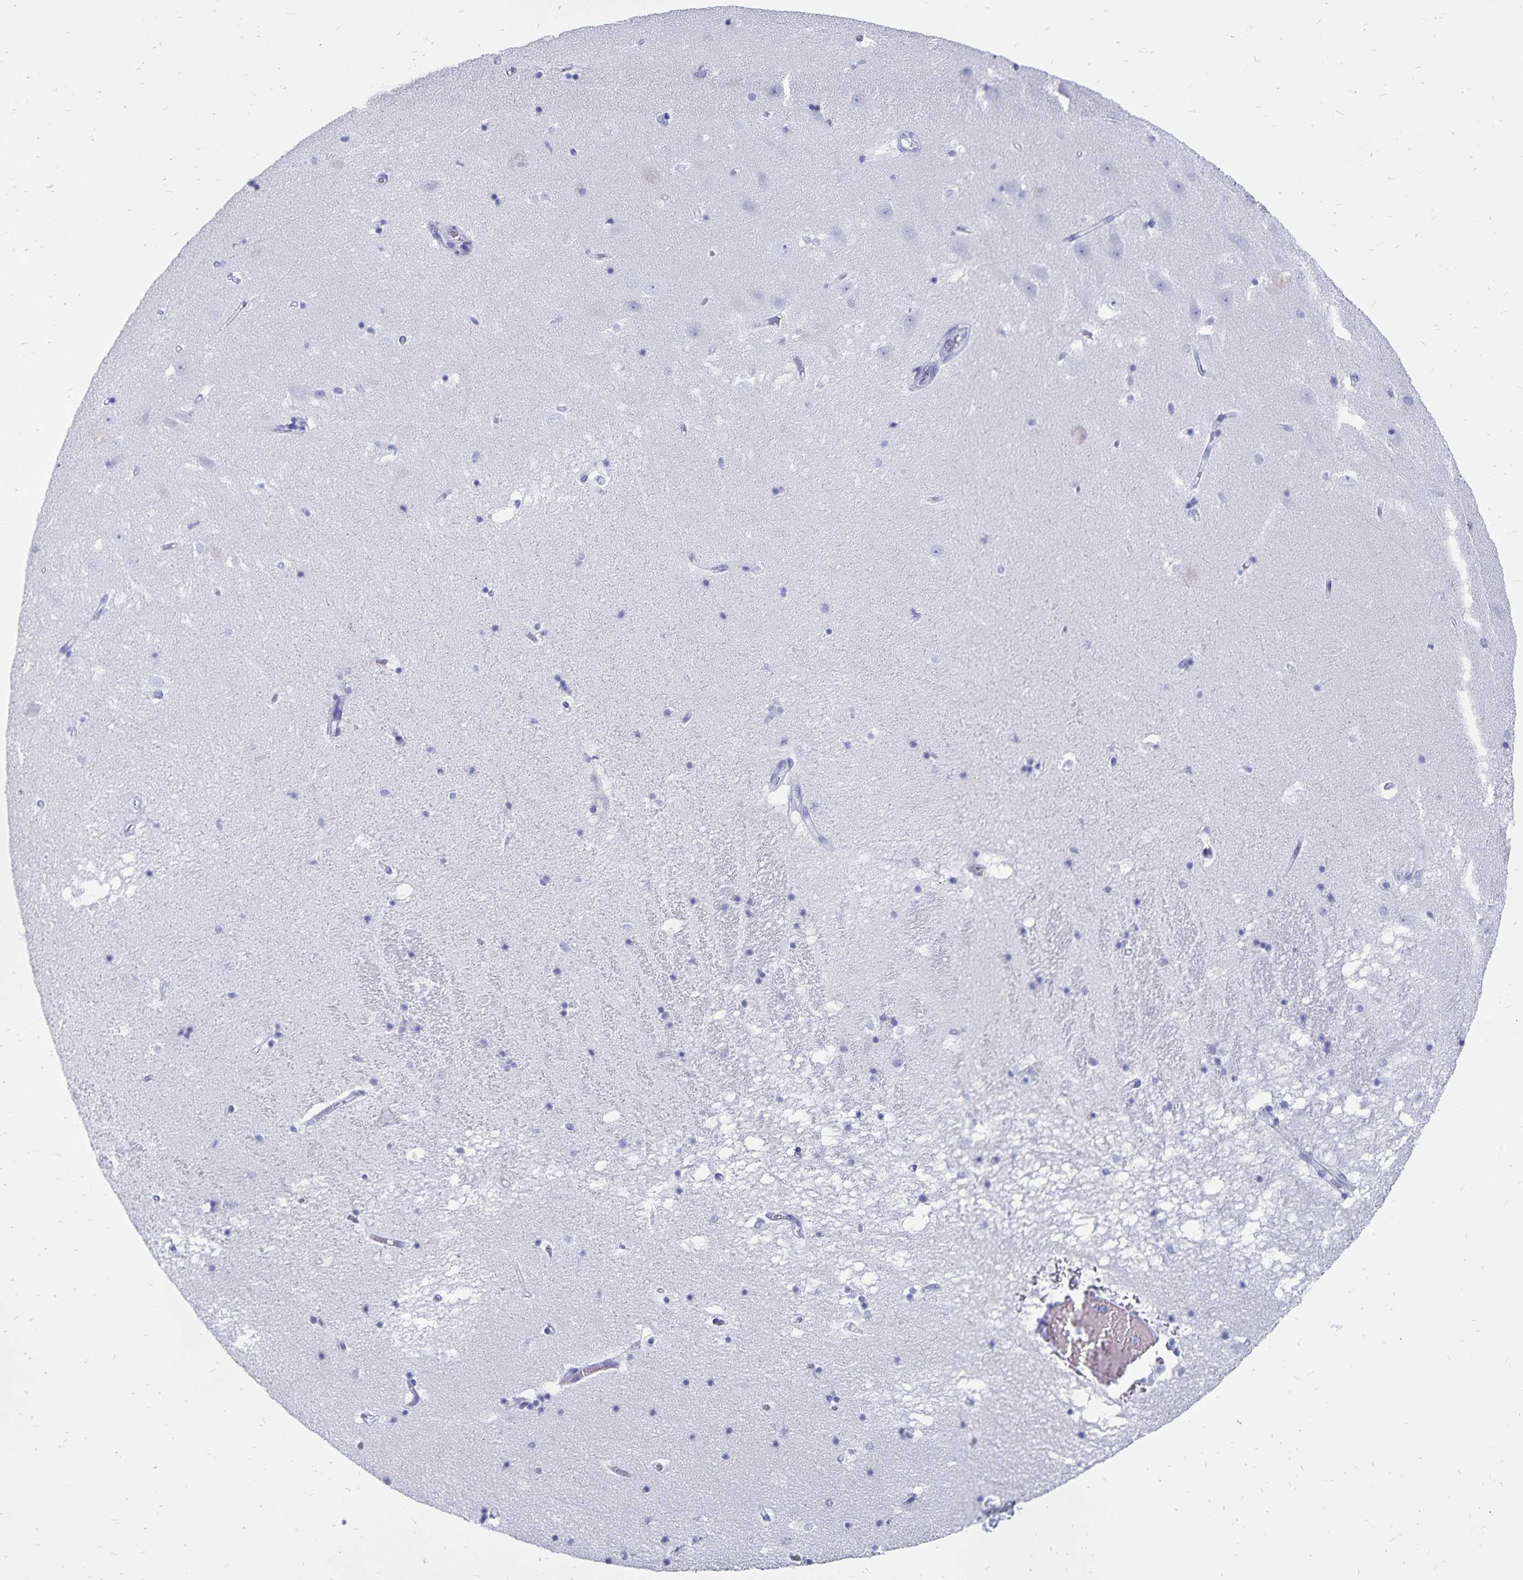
{"staining": {"intensity": "negative", "quantity": "none", "location": "none"}, "tissue": "hippocampus", "cell_type": "Glial cells", "image_type": "normal", "snomed": [{"axis": "morphology", "description": "Normal tissue, NOS"}, {"axis": "topography", "description": "Hippocampus"}], "caption": "High power microscopy image of an immunohistochemistry (IHC) micrograph of benign hippocampus, revealing no significant staining in glial cells.", "gene": "ADH1A", "patient": {"sex": "male", "age": 58}}